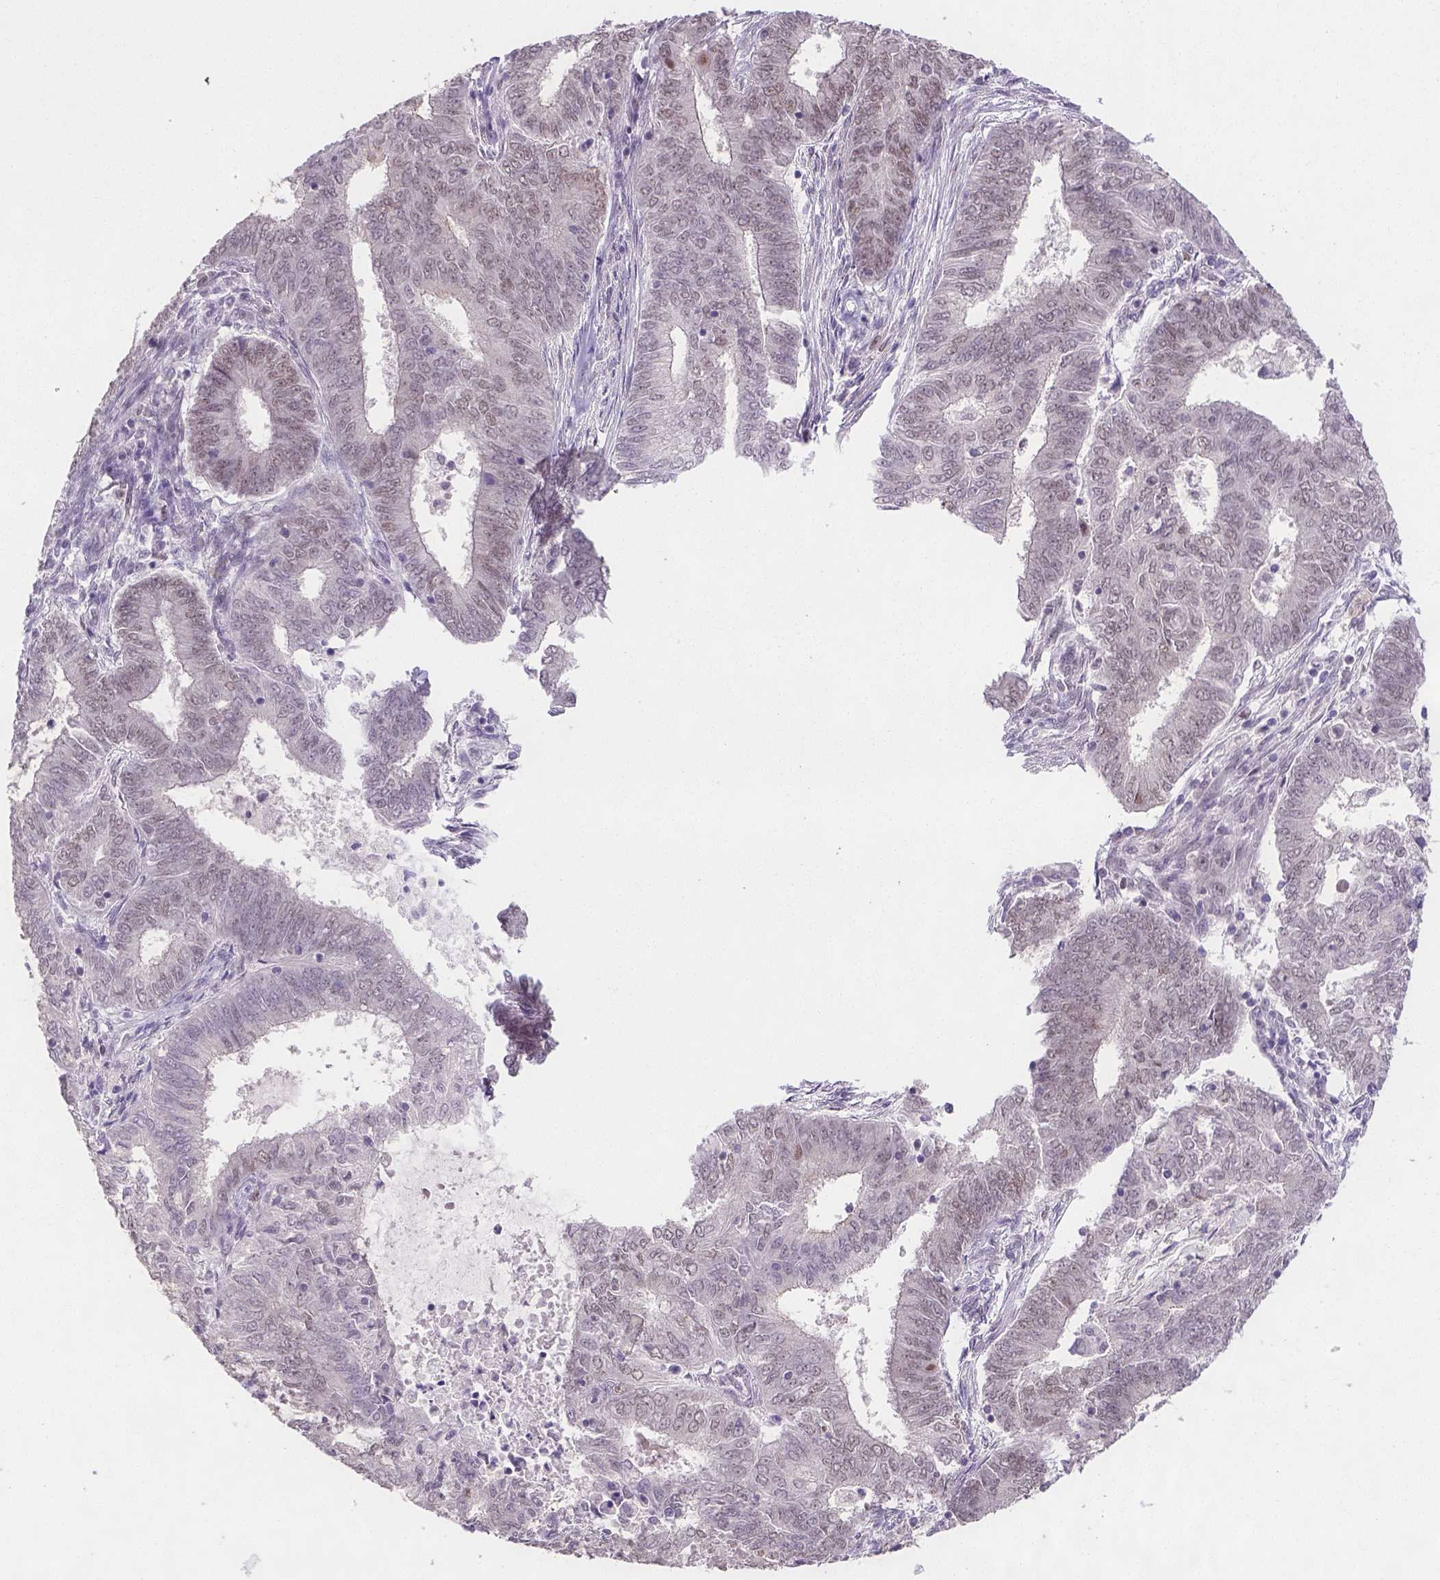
{"staining": {"intensity": "moderate", "quantity": "25%-75%", "location": "nuclear"}, "tissue": "endometrial cancer", "cell_type": "Tumor cells", "image_type": "cancer", "snomed": [{"axis": "morphology", "description": "Adenocarcinoma, NOS"}, {"axis": "topography", "description": "Endometrium"}], "caption": "Immunohistochemical staining of endometrial adenocarcinoma demonstrates medium levels of moderate nuclear protein positivity in about 25%-75% of tumor cells.", "gene": "FANCE", "patient": {"sex": "female", "age": 62}}